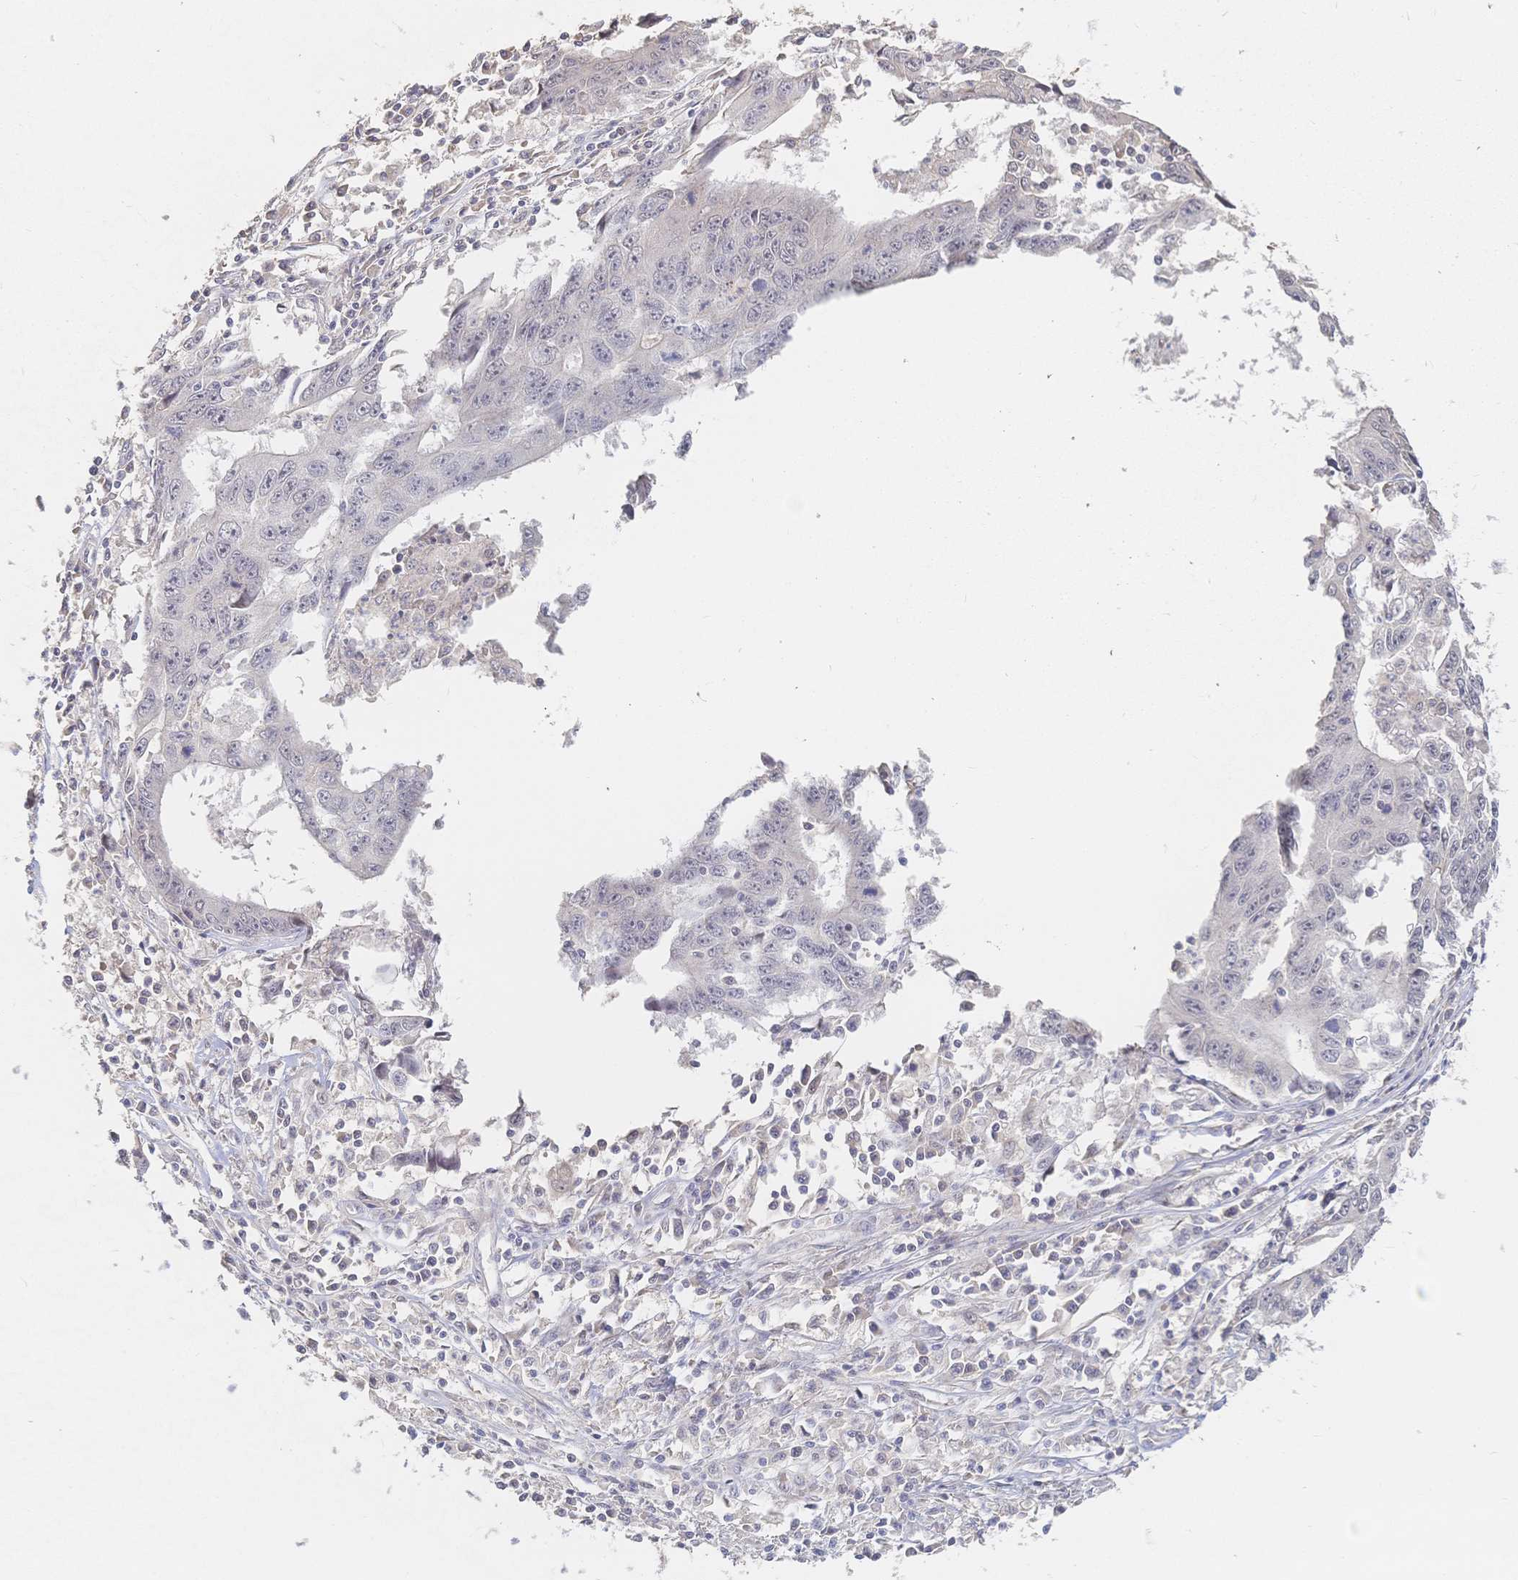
{"staining": {"intensity": "negative", "quantity": "none", "location": "none"}, "tissue": "liver cancer", "cell_type": "Tumor cells", "image_type": "cancer", "snomed": [{"axis": "morphology", "description": "Cholangiocarcinoma"}, {"axis": "topography", "description": "Liver"}], "caption": "This histopathology image is of liver cancer (cholangiocarcinoma) stained with IHC to label a protein in brown with the nuclei are counter-stained blue. There is no positivity in tumor cells.", "gene": "LRP5", "patient": {"sex": "male", "age": 65}}